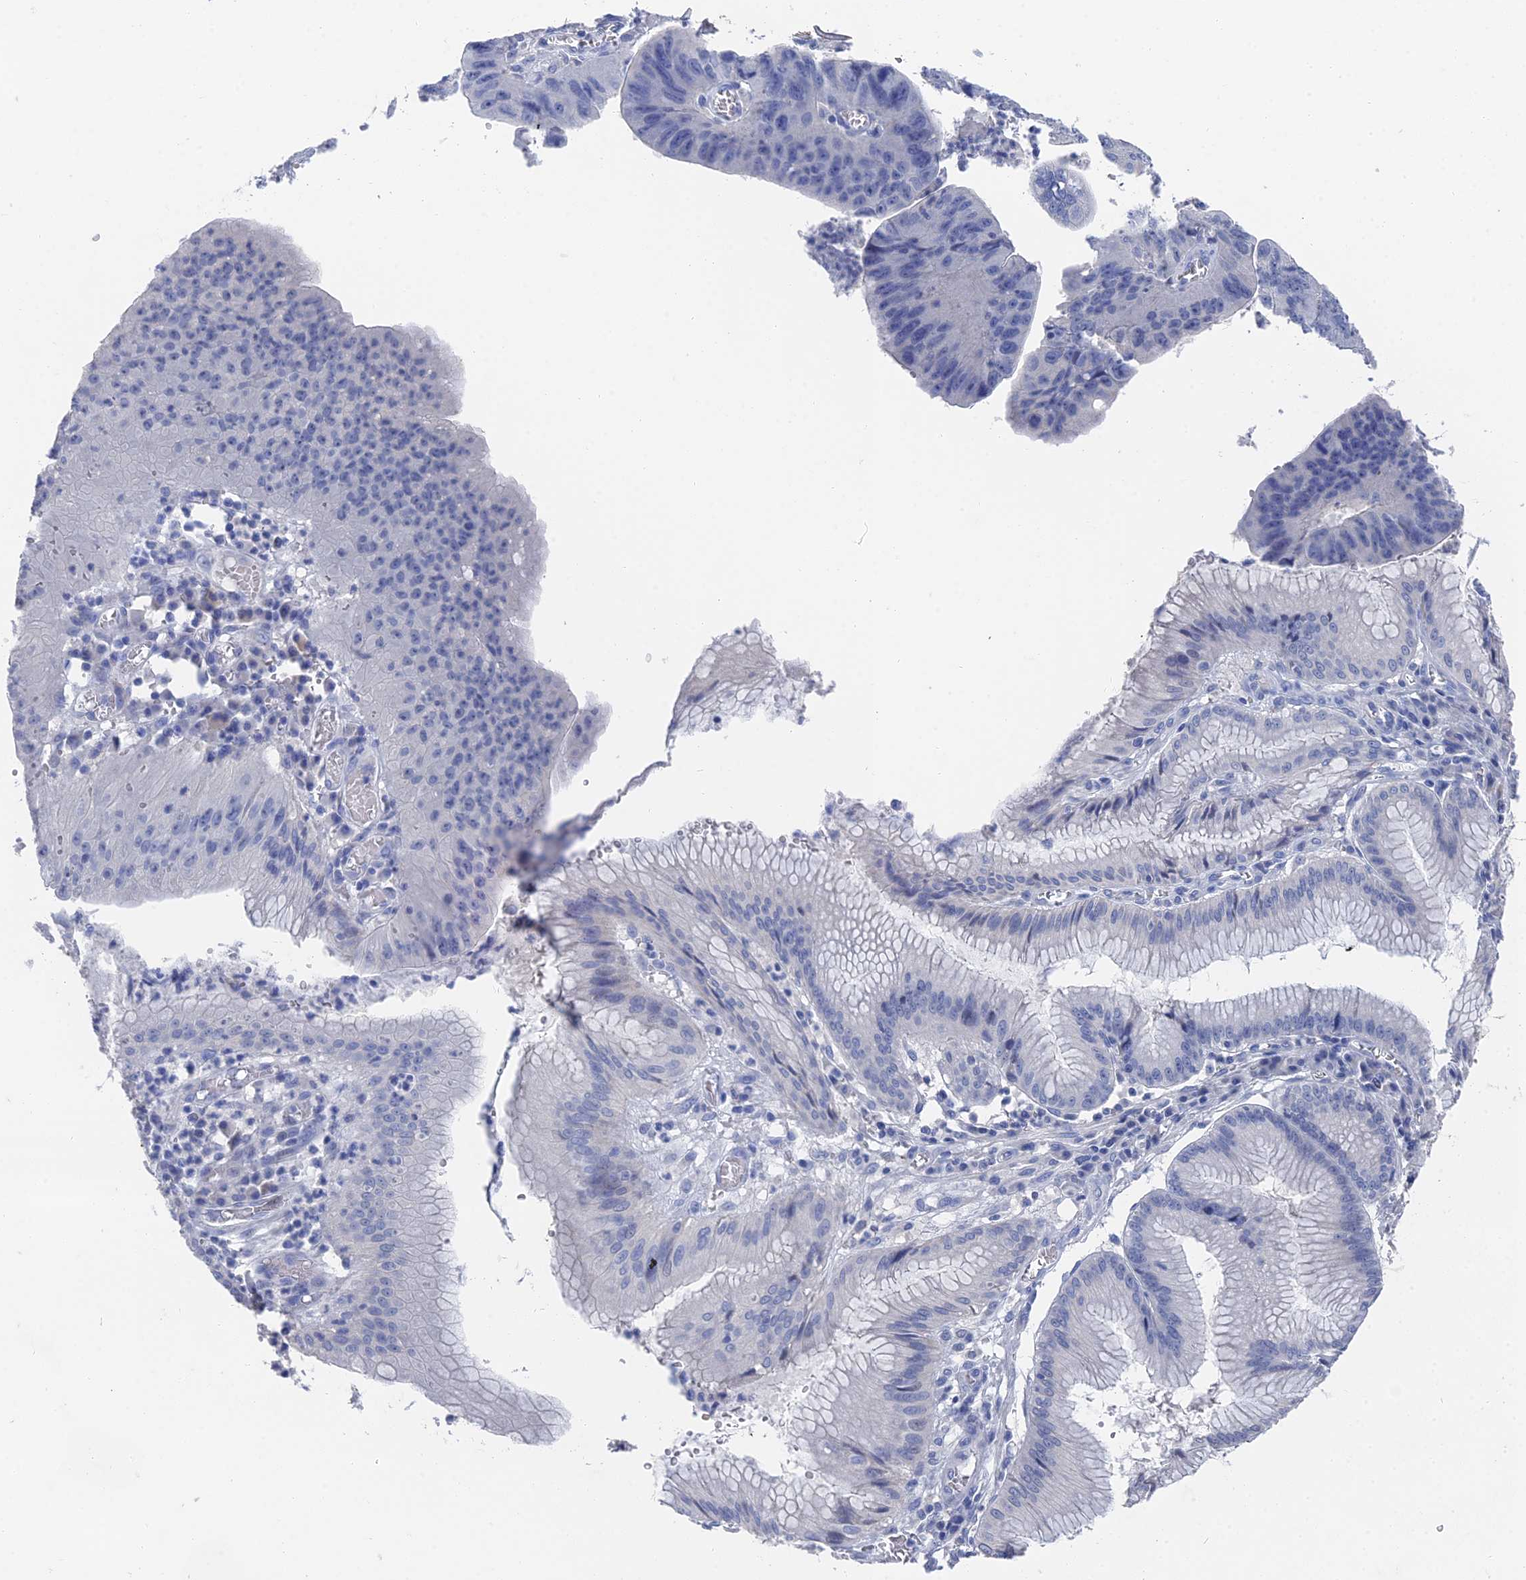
{"staining": {"intensity": "negative", "quantity": "none", "location": "none"}, "tissue": "stomach cancer", "cell_type": "Tumor cells", "image_type": "cancer", "snomed": [{"axis": "morphology", "description": "Adenocarcinoma, NOS"}, {"axis": "topography", "description": "Stomach"}], "caption": "DAB (3,3'-diaminobenzidine) immunohistochemical staining of human adenocarcinoma (stomach) reveals no significant staining in tumor cells.", "gene": "GFAP", "patient": {"sex": "male", "age": 59}}